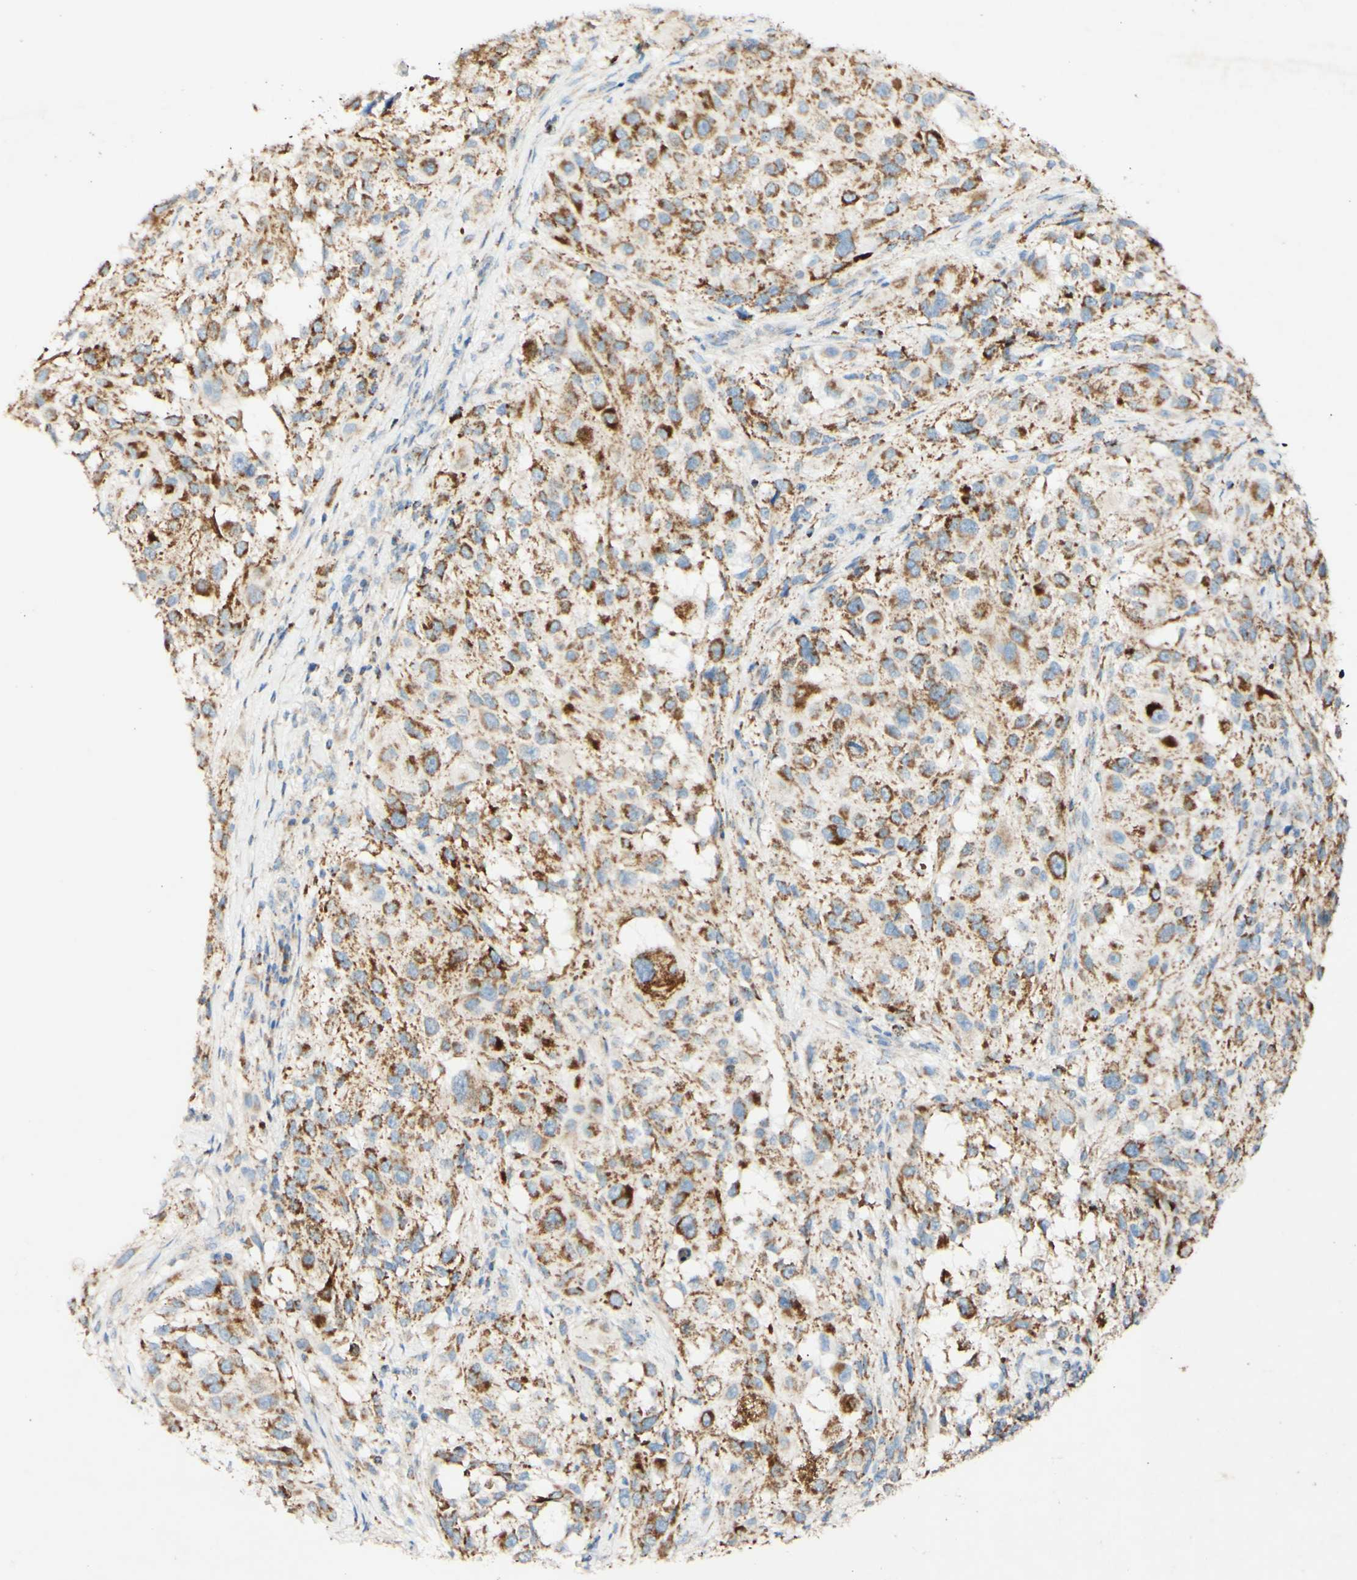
{"staining": {"intensity": "moderate", "quantity": ">75%", "location": "cytoplasmic/membranous"}, "tissue": "melanoma", "cell_type": "Tumor cells", "image_type": "cancer", "snomed": [{"axis": "morphology", "description": "Necrosis, NOS"}, {"axis": "morphology", "description": "Malignant melanoma, NOS"}, {"axis": "topography", "description": "Skin"}], "caption": "Immunohistochemical staining of melanoma exhibits medium levels of moderate cytoplasmic/membranous protein positivity in approximately >75% of tumor cells.", "gene": "OXCT1", "patient": {"sex": "female", "age": 87}}